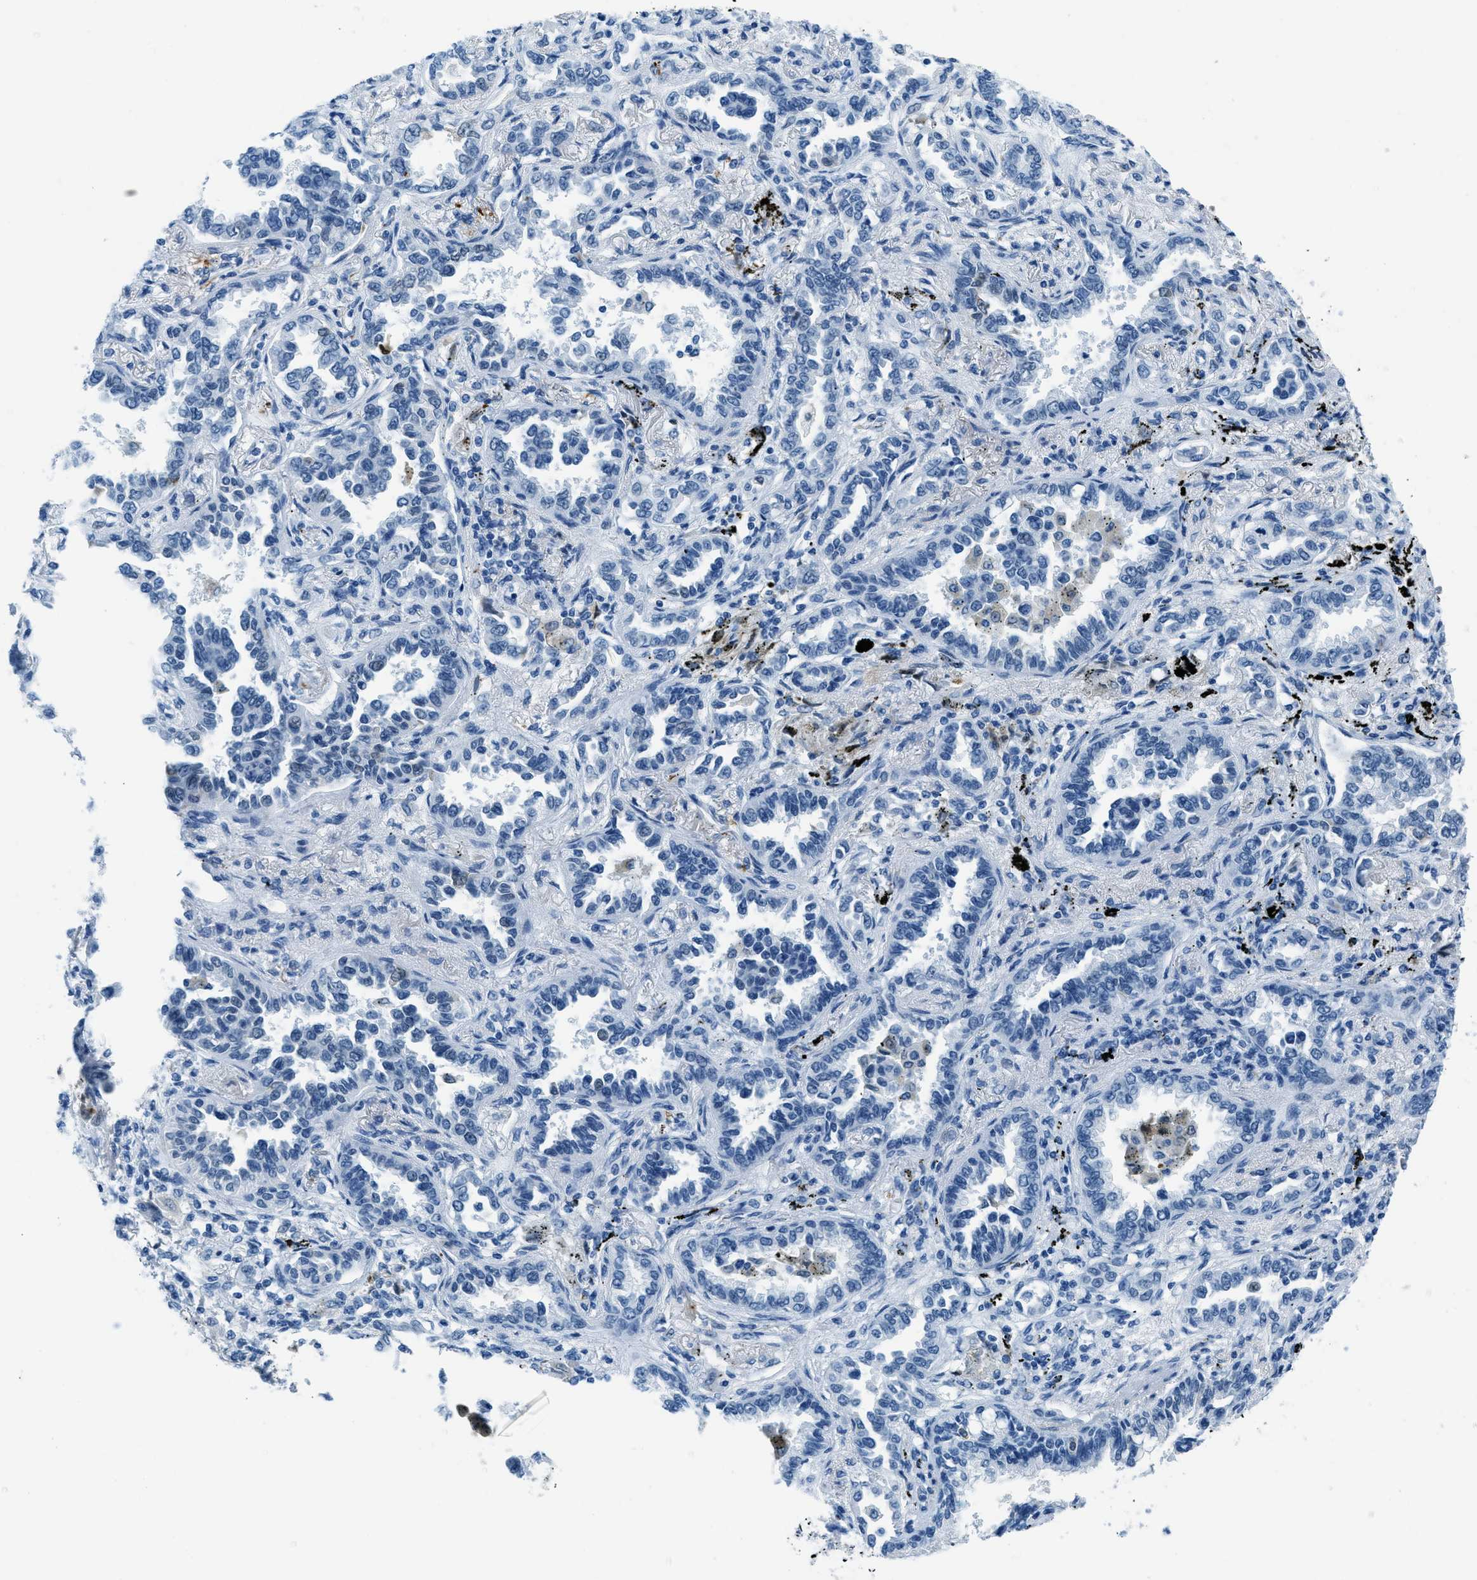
{"staining": {"intensity": "negative", "quantity": "none", "location": "none"}, "tissue": "lung cancer", "cell_type": "Tumor cells", "image_type": "cancer", "snomed": [{"axis": "morphology", "description": "Normal tissue, NOS"}, {"axis": "morphology", "description": "Adenocarcinoma, NOS"}, {"axis": "topography", "description": "Lung"}], "caption": "Tumor cells show no significant protein positivity in lung cancer.", "gene": "PLA2G2A", "patient": {"sex": "male", "age": 59}}